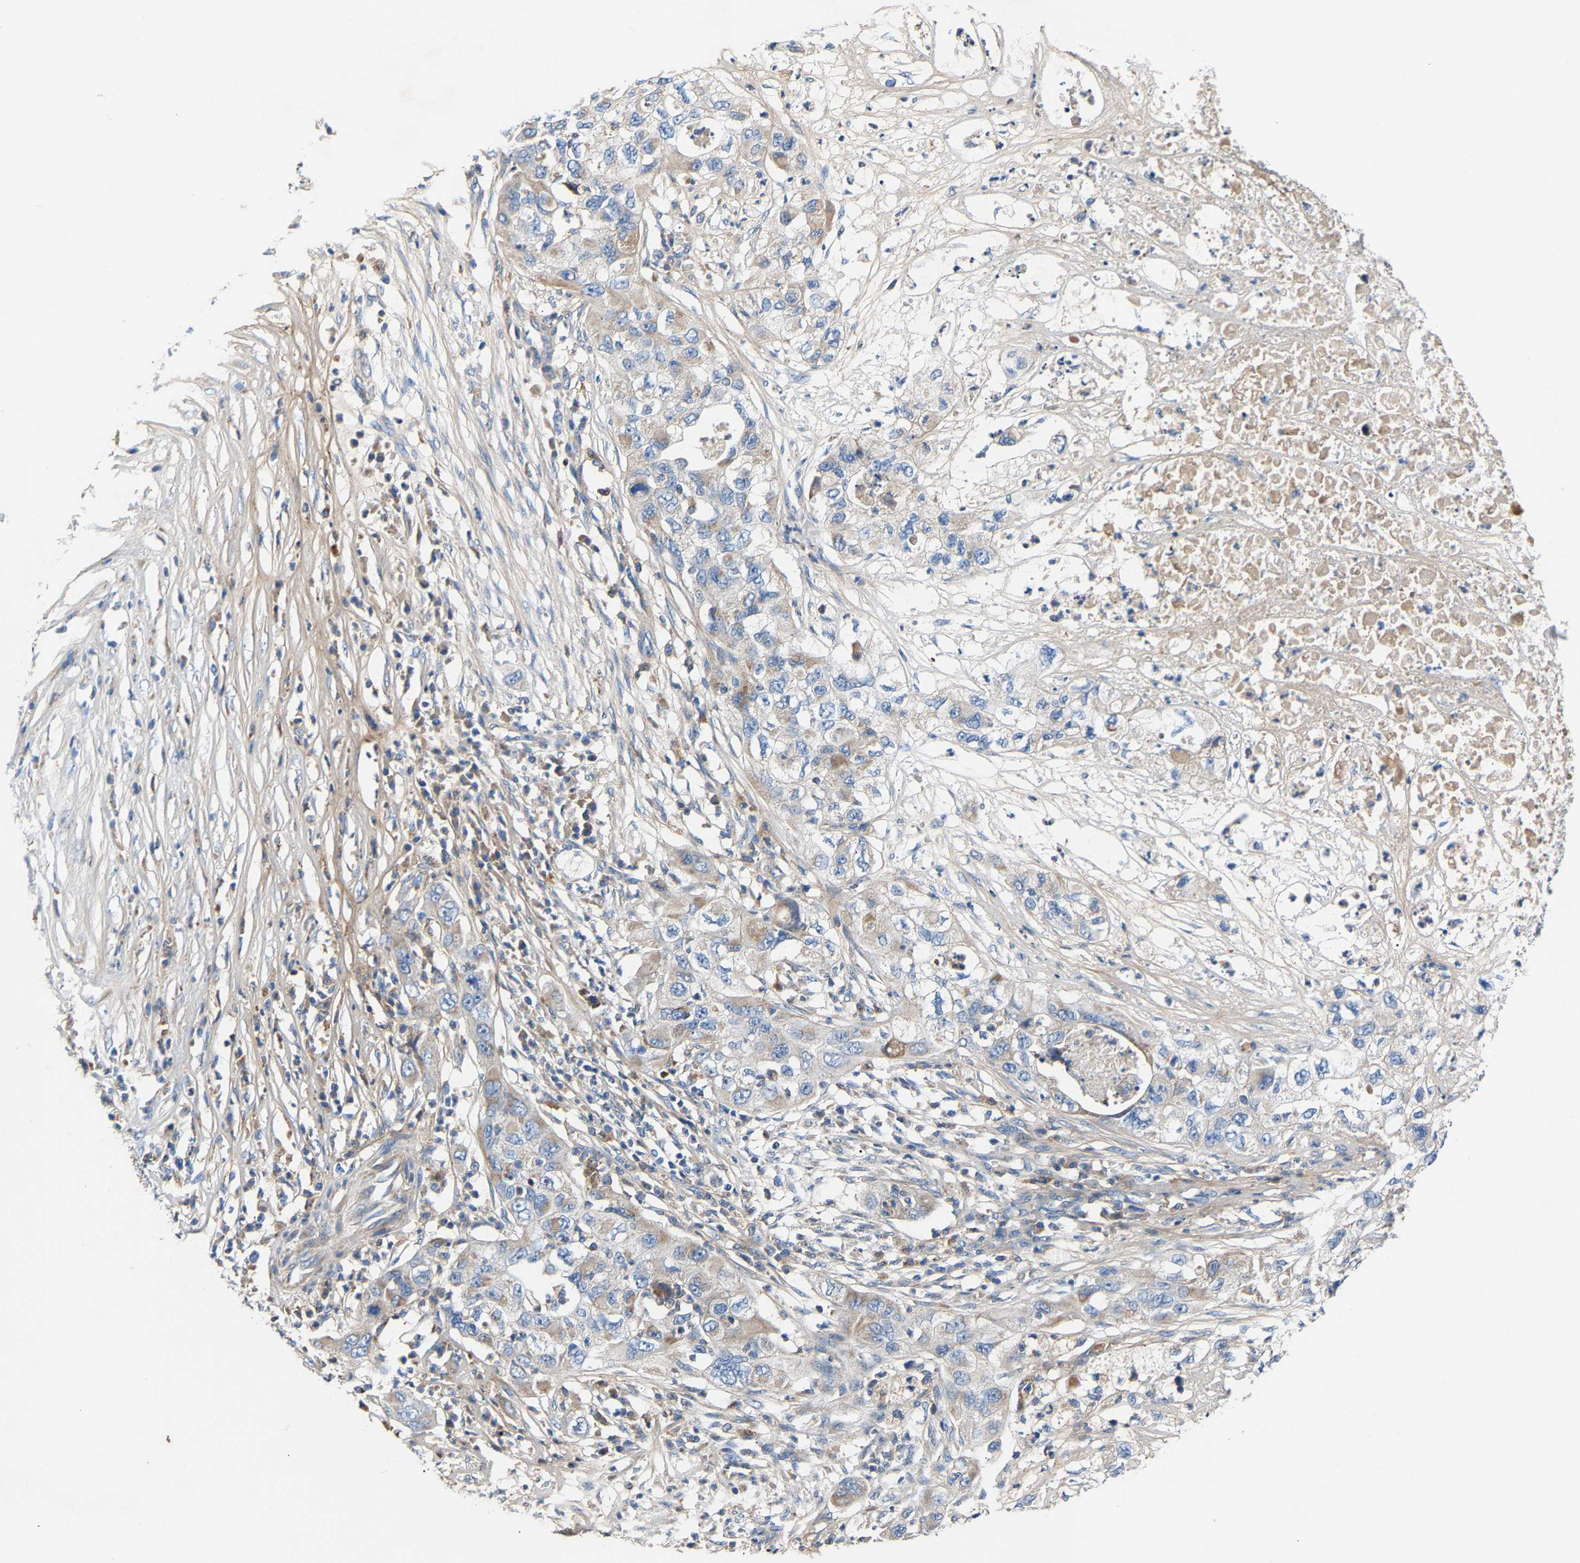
{"staining": {"intensity": "weak", "quantity": "<25%", "location": "cytoplasmic/membranous"}, "tissue": "pancreatic cancer", "cell_type": "Tumor cells", "image_type": "cancer", "snomed": [{"axis": "morphology", "description": "Adenocarcinoma, NOS"}, {"axis": "topography", "description": "Pancreas"}], "caption": "This is a histopathology image of immunohistochemistry (IHC) staining of pancreatic cancer, which shows no positivity in tumor cells.", "gene": "CCDC171", "patient": {"sex": "female", "age": 78}}